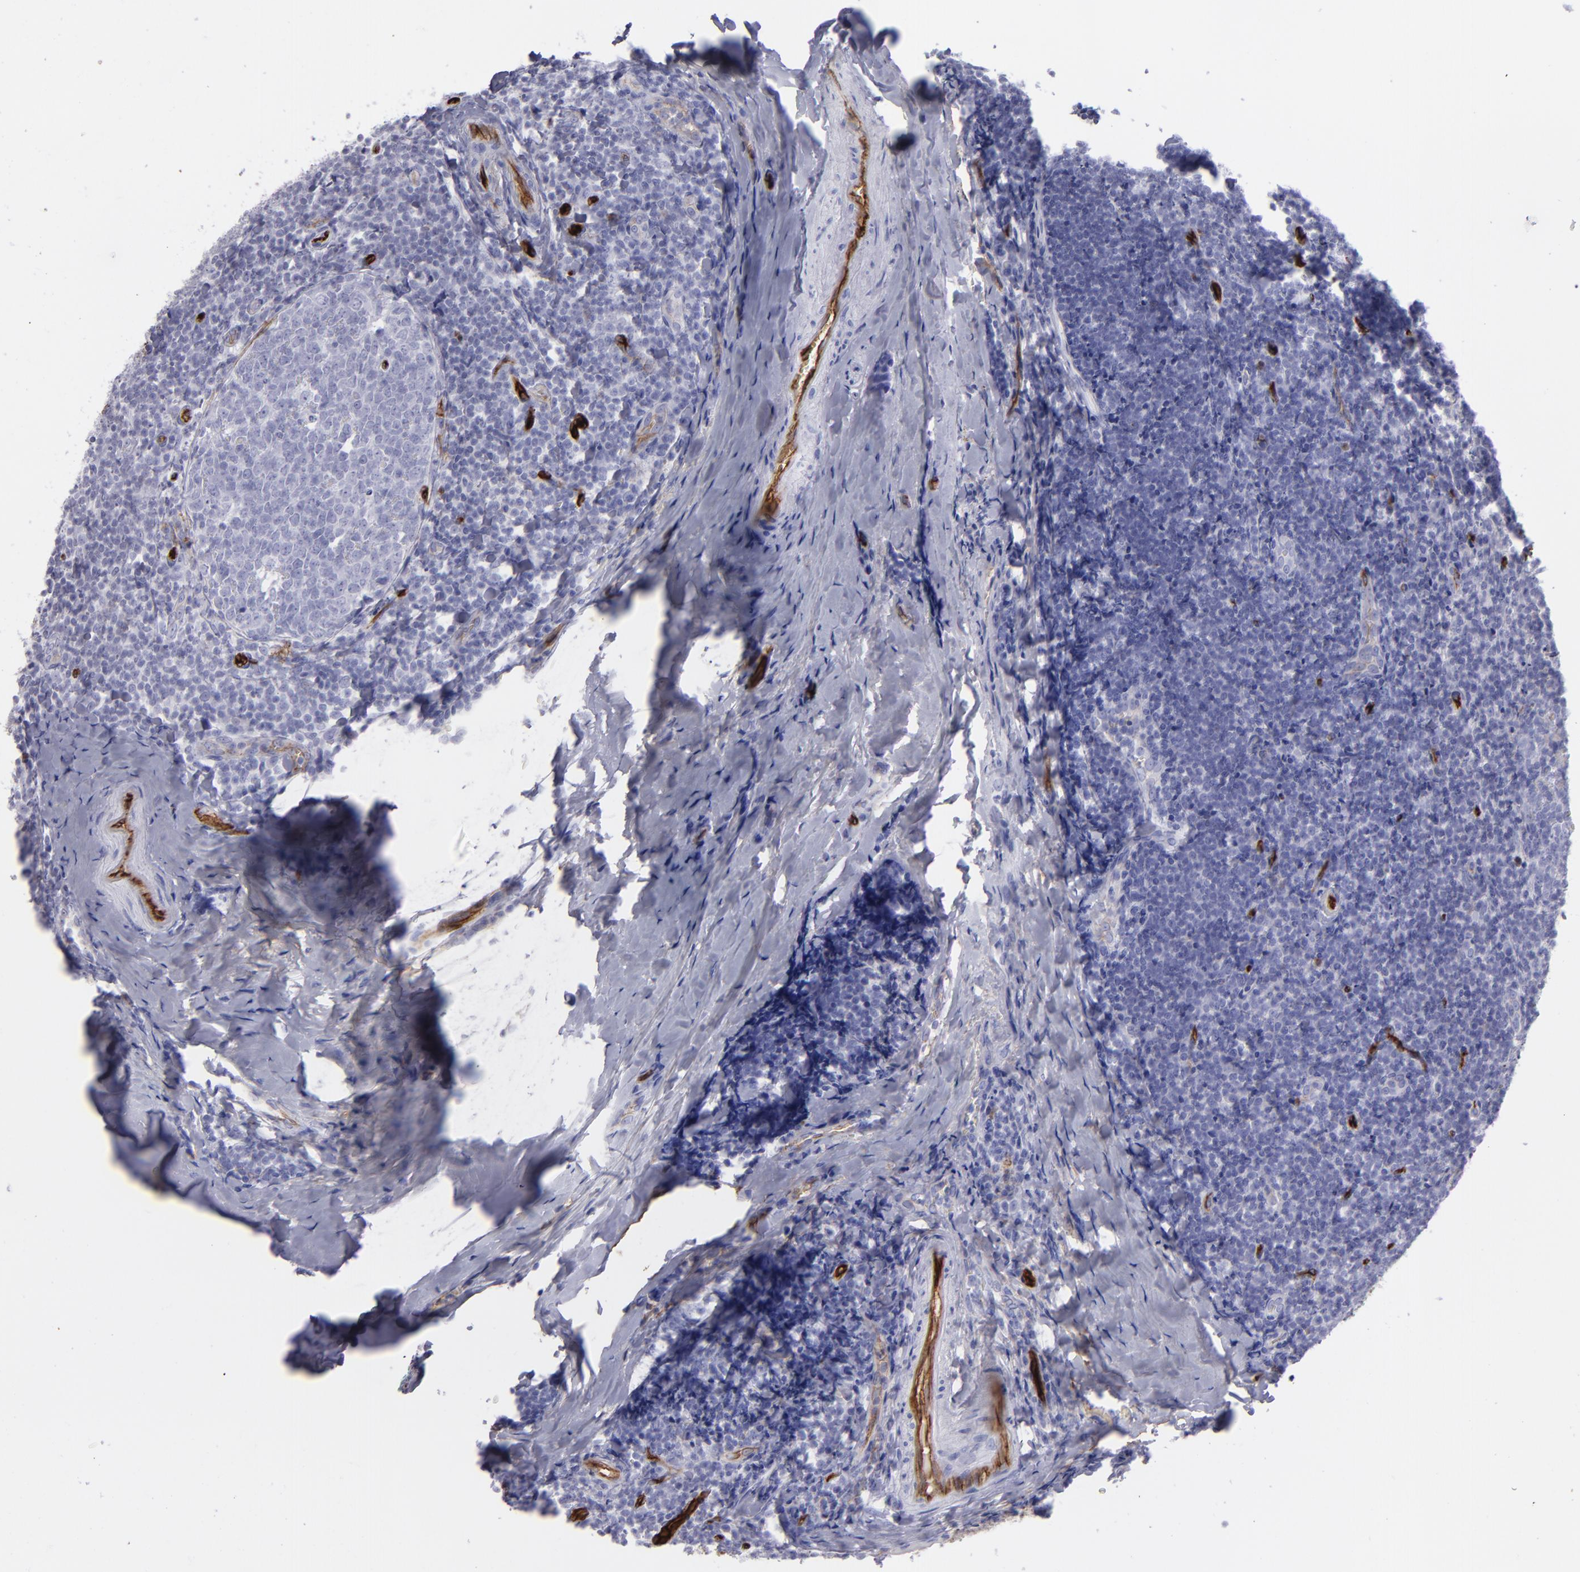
{"staining": {"intensity": "moderate", "quantity": "25%-75%", "location": "cytoplasmic/membranous"}, "tissue": "tonsil", "cell_type": "Germinal center cells", "image_type": "normal", "snomed": [{"axis": "morphology", "description": "Normal tissue, NOS"}, {"axis": "topography", "description": "Tonsil"}], "caption": "Germinal center cells show medium levels of moderate cytoplasmic/membranous staining in about 25%-75% of cells in benign tonsil.", "gene": "ACE", "patient": {"sex": "male", "age": 31}}